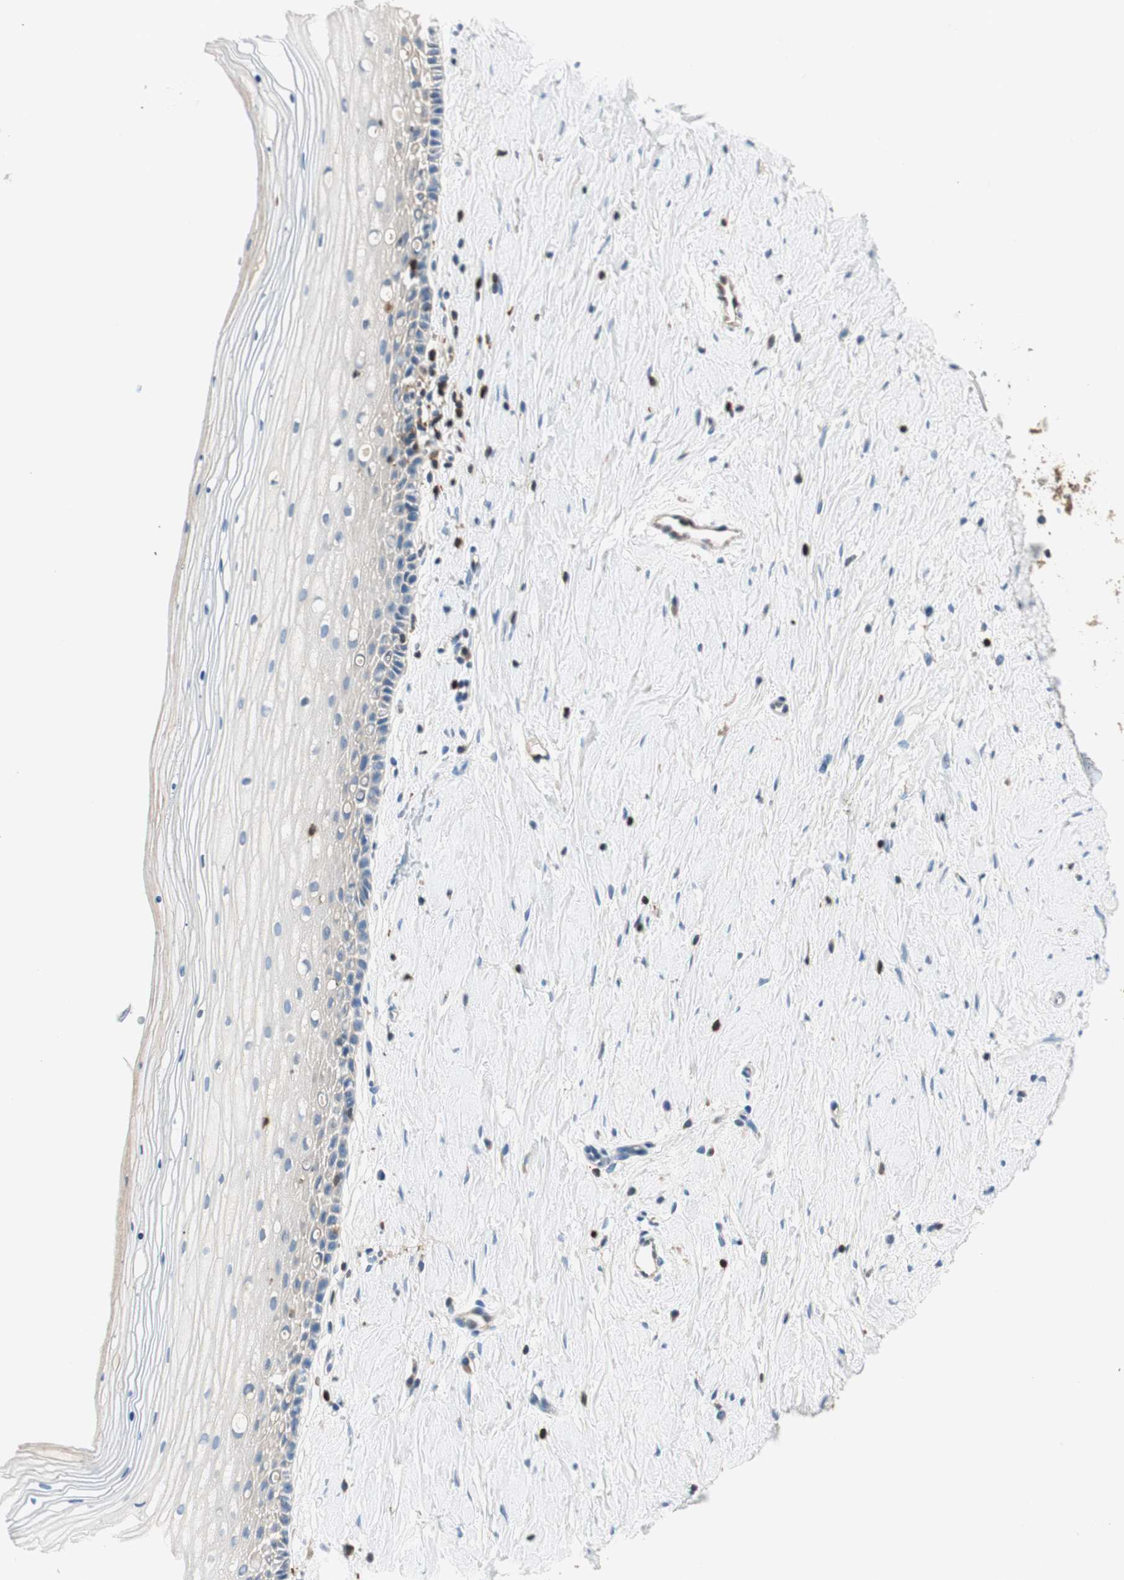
{"staining": {"intensity": "negative", "quantity": "none", "location": "none"}, "tissue": "cervix", "cell_type": "Glandular cells", "image_type": "normal", "snomed": [{"axis": "morphology", "description": "Normal tissue, NOS"}, {"axis": "topography", "description": "Cervix"}], "caption": "Immunohistochemistry histopathology image of normal cervix stained for a protein (brown), which displays no positivity in glandular cells. The staining is performed using DAB brown chromogen with nuclei counter-stained in using hematoxylin.", "gene": "COTL1", "patient": {"sex": "female", "age": 39}}